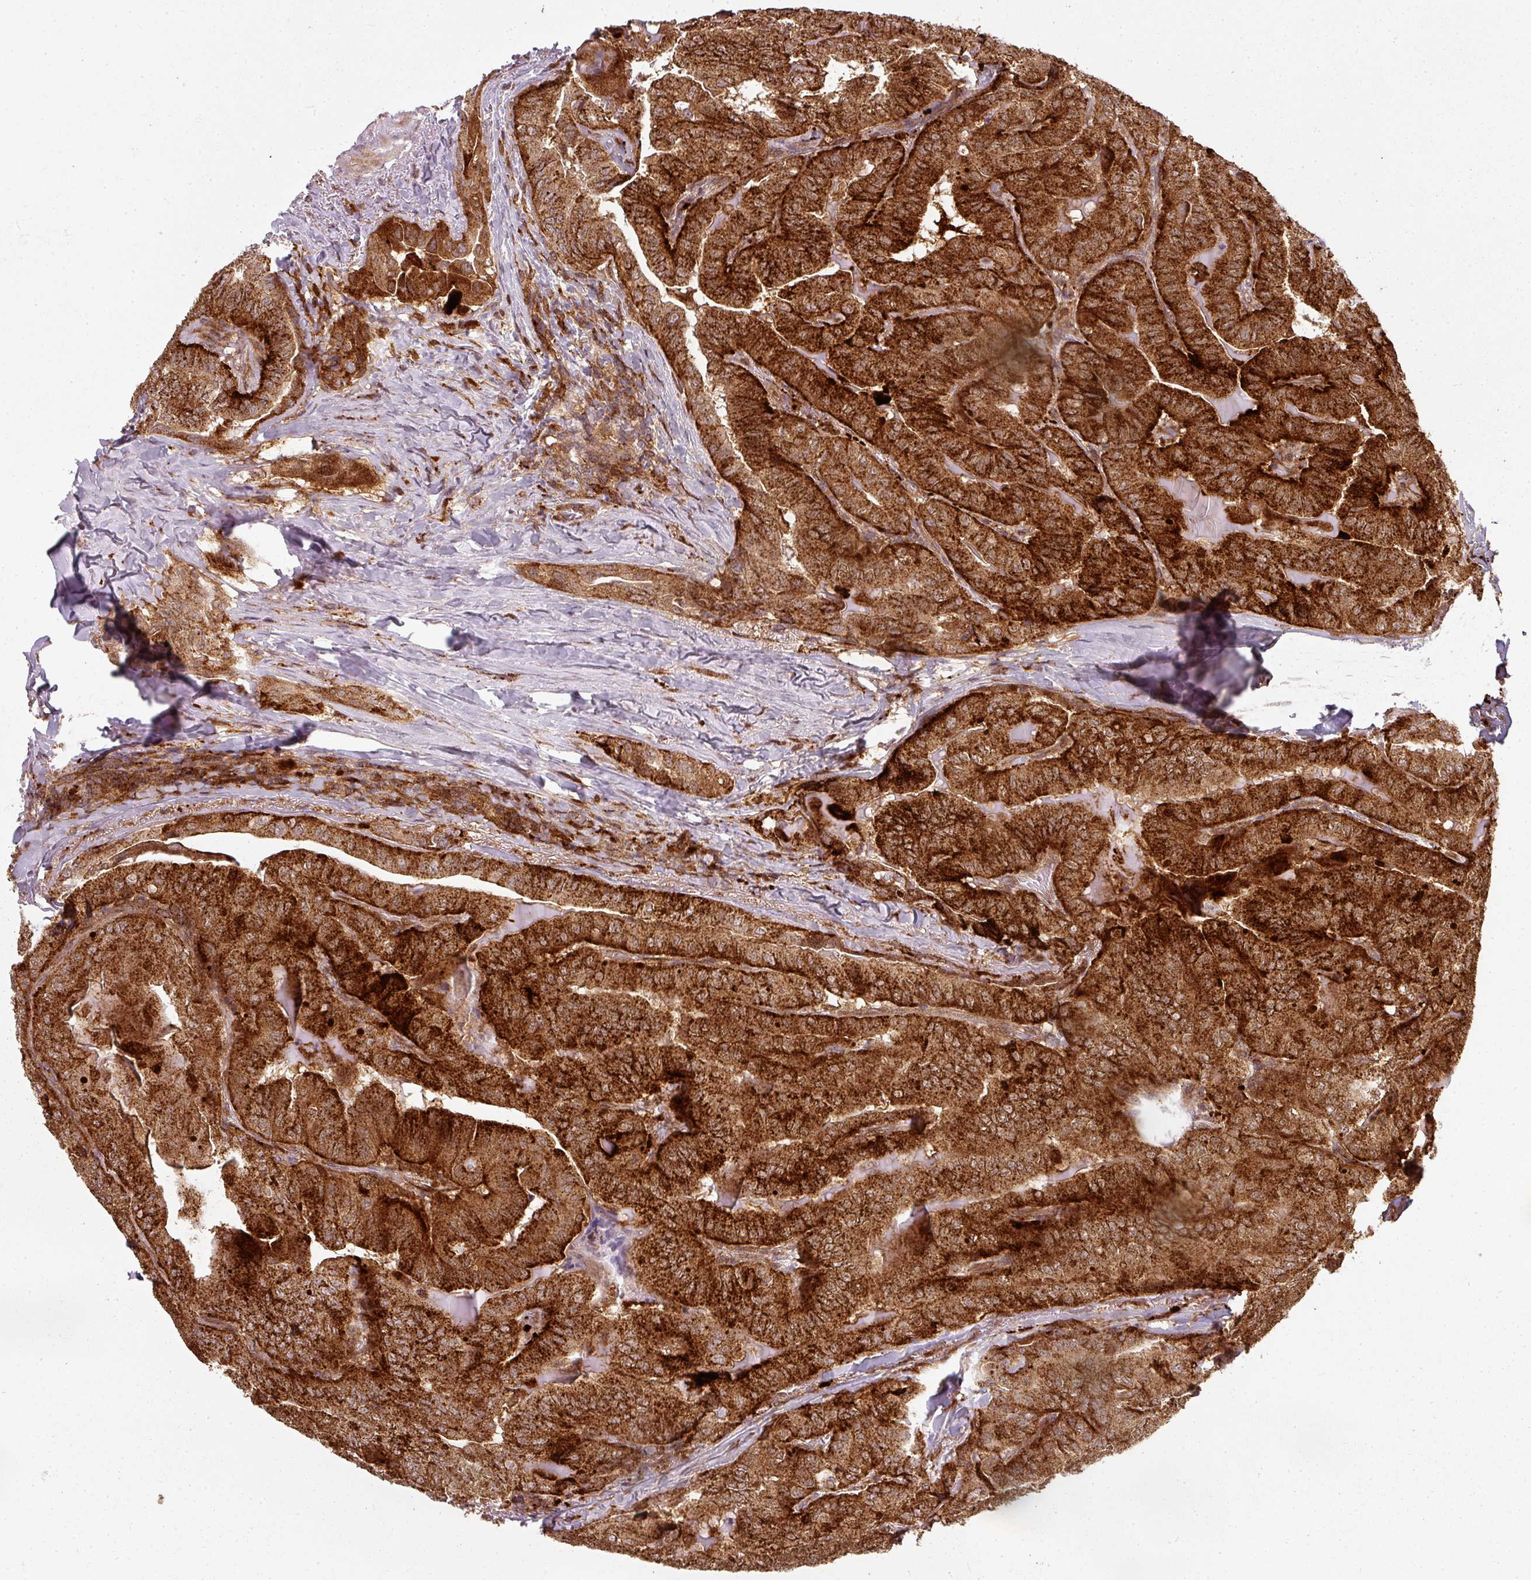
{"staining": {"intensity": "strong", "quantity": ">75%", "location": "cytoplasmic/membranous"}, "tissue": "thyroid cancer", "cell_type": "Tumor cells", "image_type": "cancer", "snomed": [{"axis": "morphology", "description": "Papillary adenocarcinoma, NOS"}, {"axis": "topography", "description": "Thyroid gland"}], "caption": "Thyroid cancer (papillary adenocarcinoma) tissue exhibits strong cytoplasmic/membranous positivity in approximately >75% of tumor cells Immunohistochemistry stains the protein in brown and the nuclei are stained blue.", "gene": "CLIC1", "patient": {"sex": "female", "age": 68}}